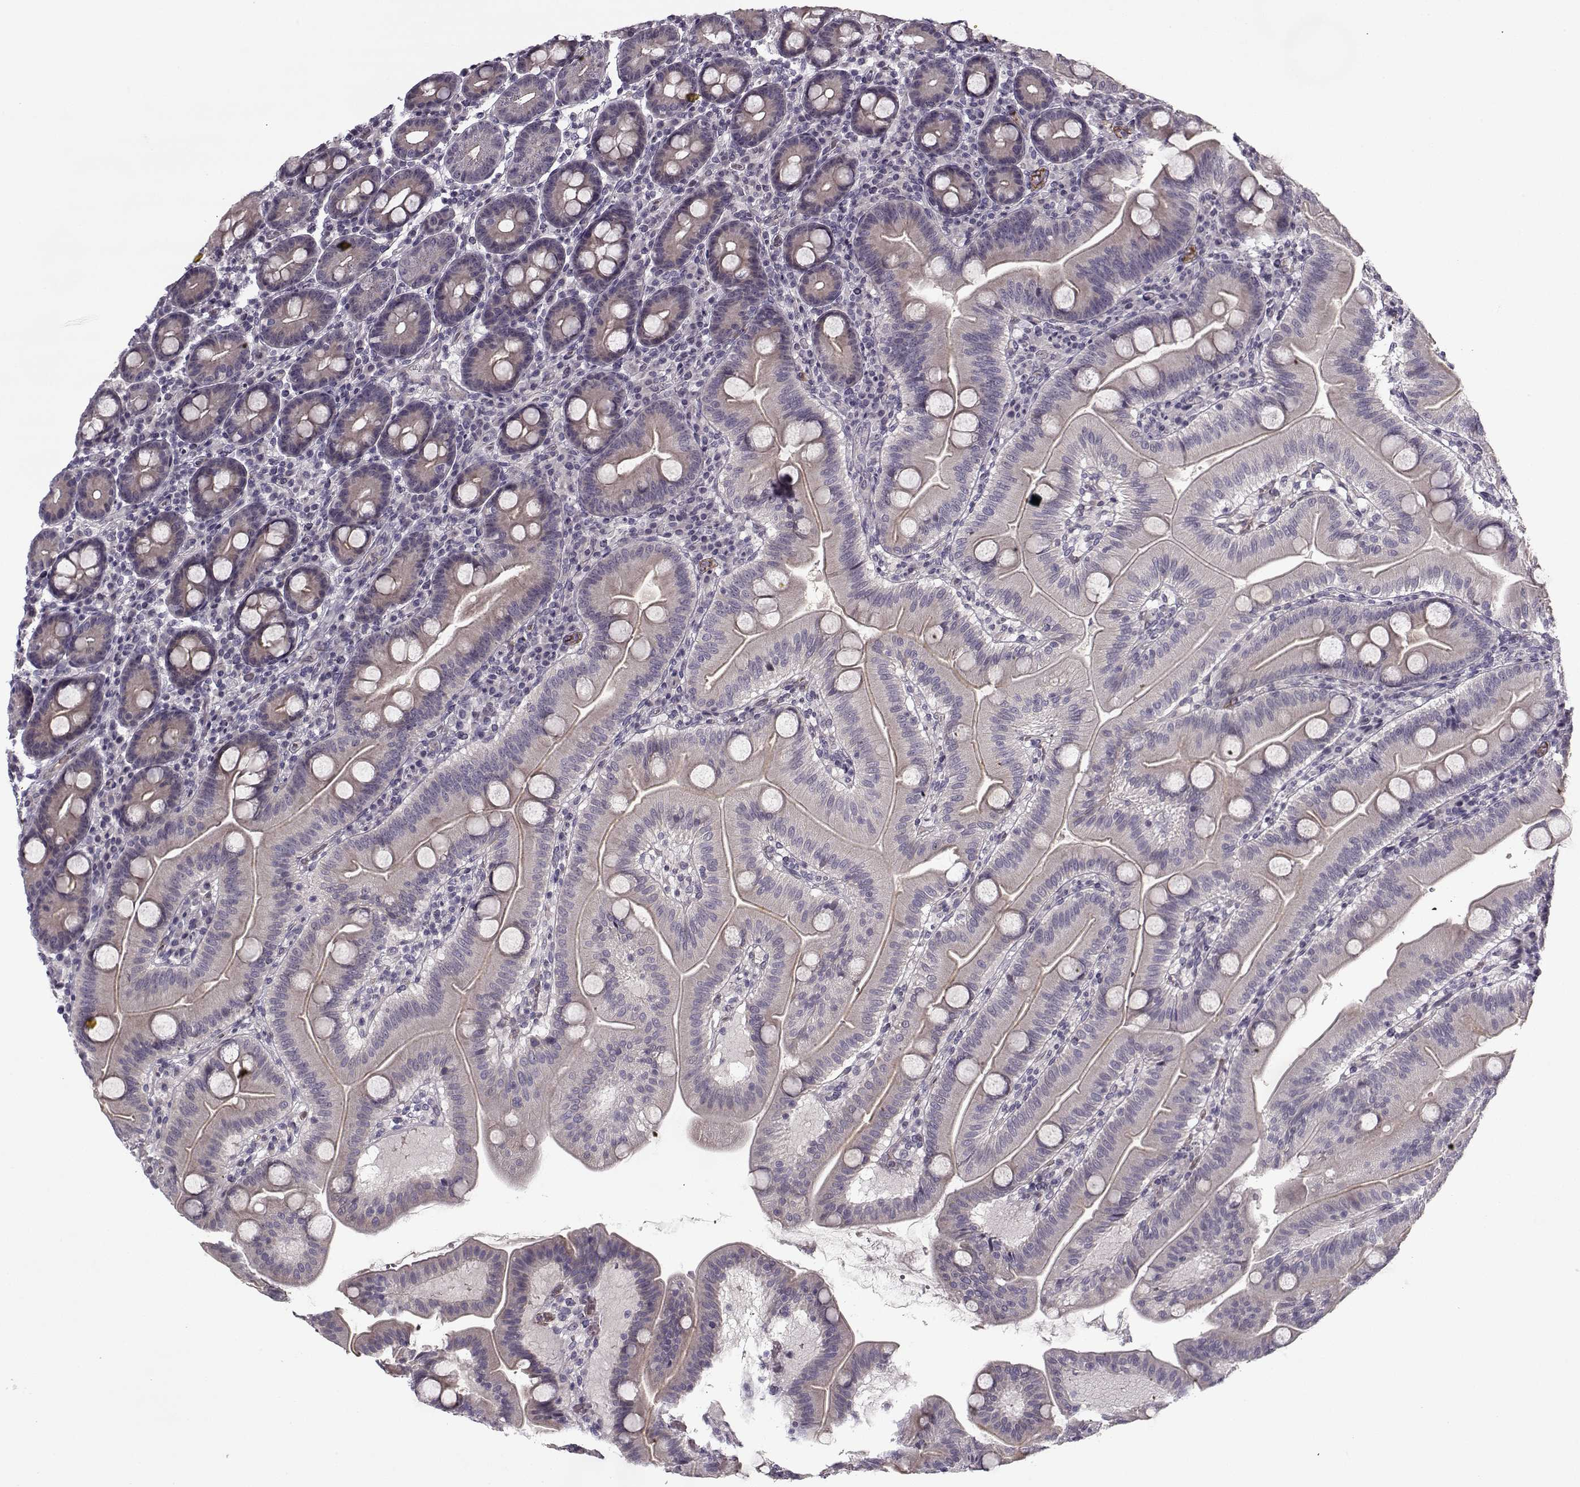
{"staining": {"intensity": "negative", "quantity": "none", "location": "none"}, "tissue": "duodenum", "cell_type": "Glandular cells", "image_type": "normal", "snomed": [{"axis": "morphology", "description": "Normal tissue, NOS"}, {"axis": "topography", "description": "Duodenum"}], "caption": "Photomicrograph shows no significant protein staining in glandular cells of unremarkable duodenum.", "gene": "PNMT", "patient": {"sex": "male", "age": 59}}